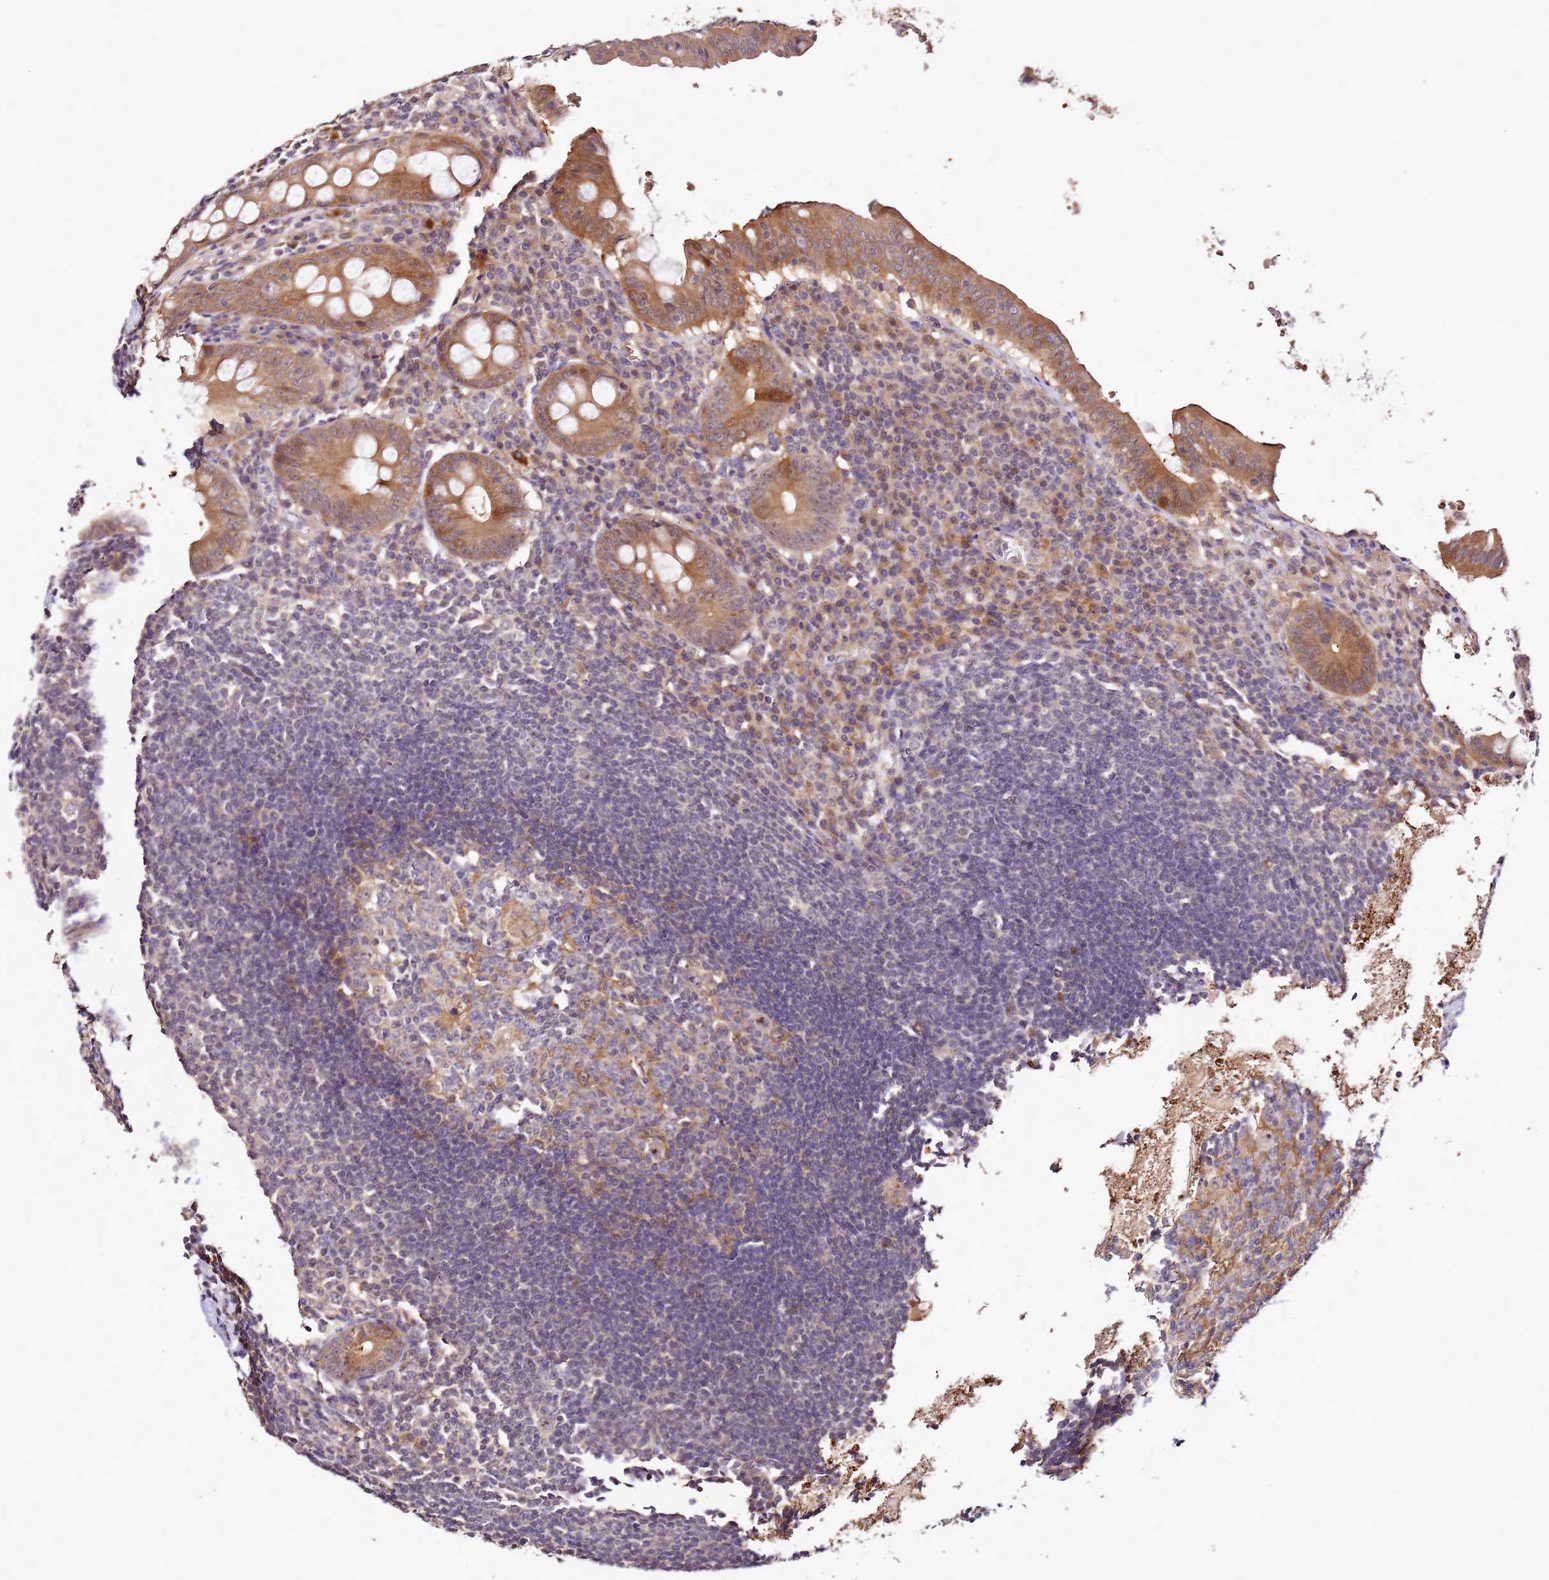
{"staining": {"intensity": "moderate", "quantity": ">75%", "location": "cytoplasmic/membranous,nuclear"}, "tissue": "appendix", "cell_type": "Glandular cells", "image_type": "normal", "snomed": [{"axis": "morphology", "description": "Normal tissue, NOS"}, {"axis": "topography", "description": "Appendix"}], "caption": "Brown immunohistochemical staining in unremarkable human appendix demonstrates moderate cytoplasmic/membranous,nuclear positivity in about >75% of glandular cells.", "gene": "DDX27", "patient": {"sex": "female", "age": 54}}